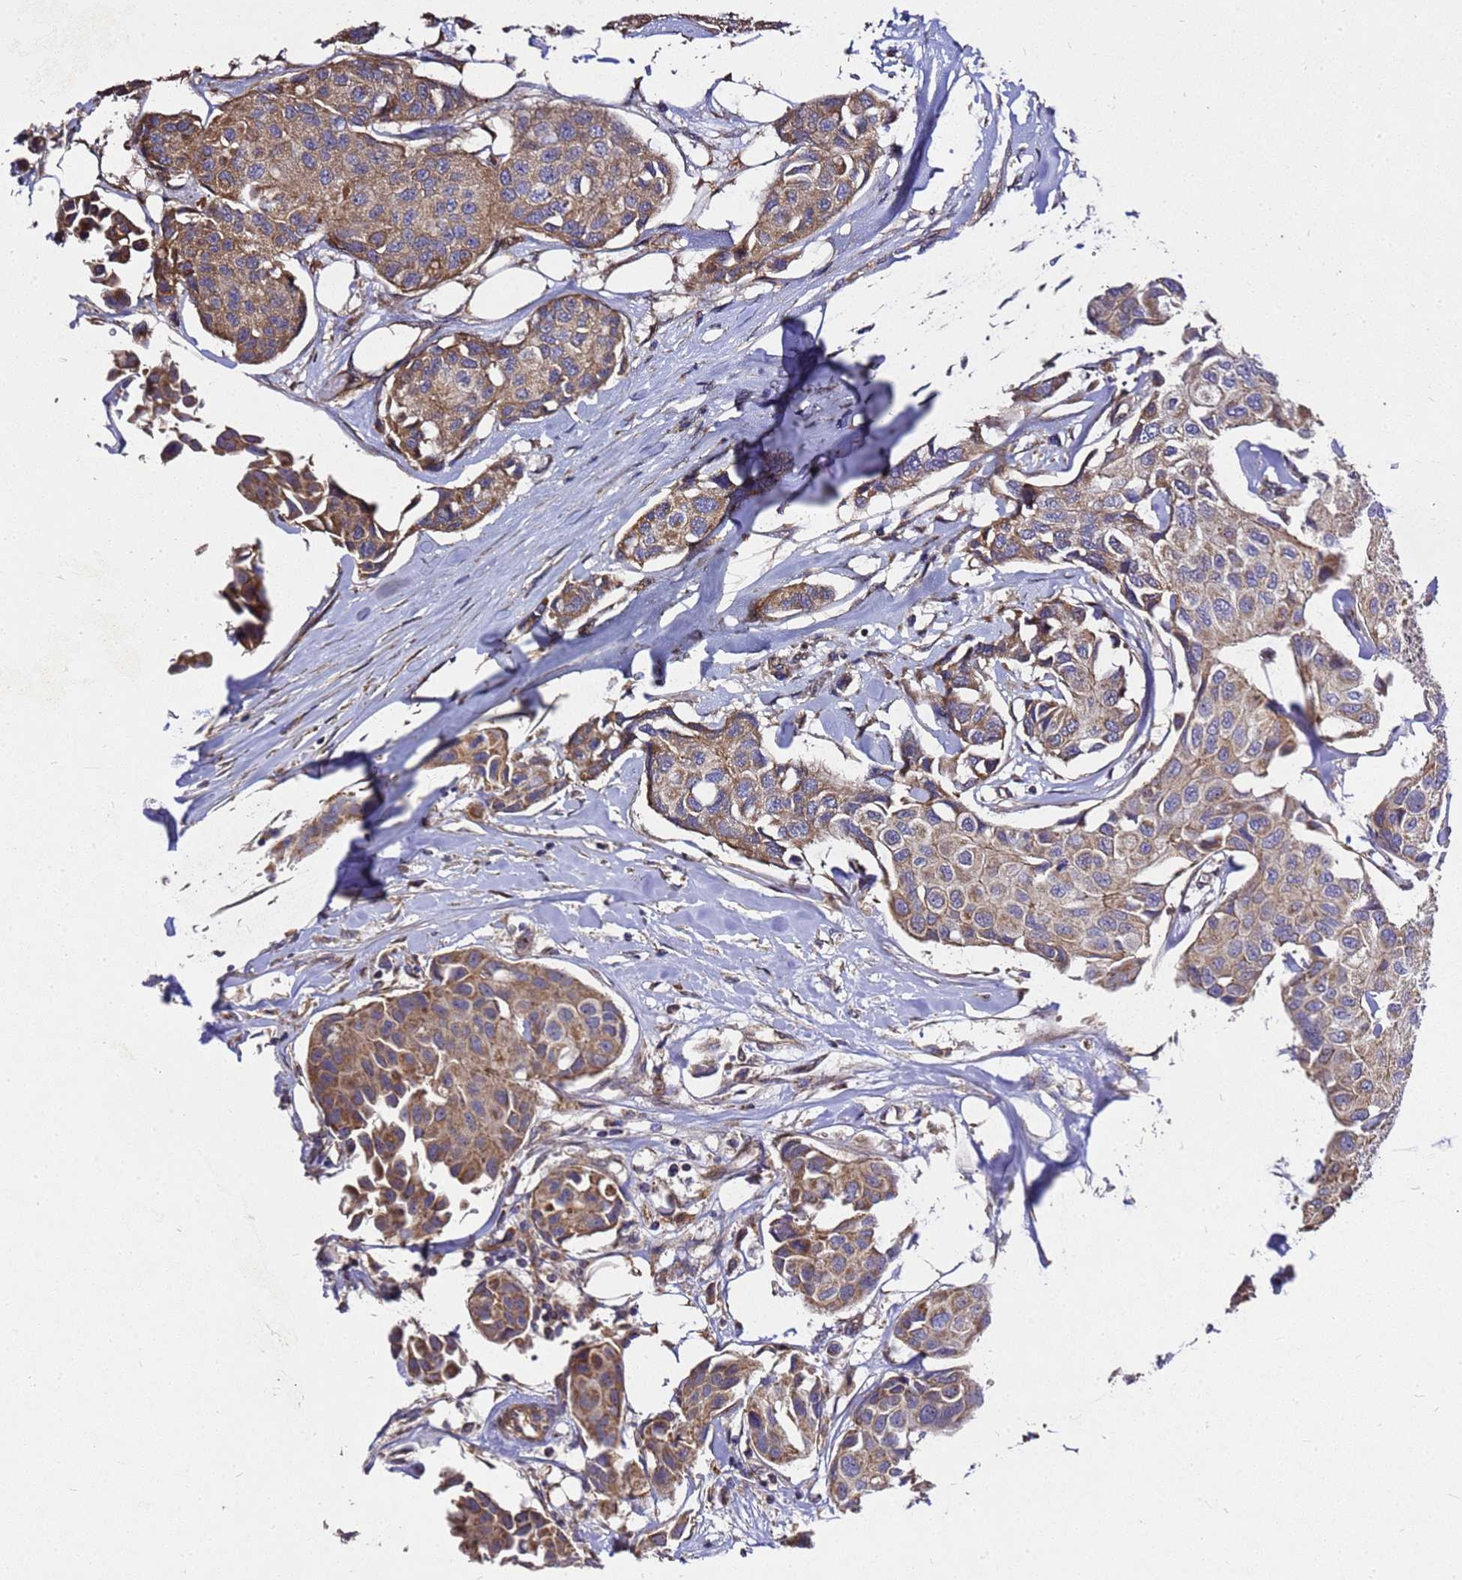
{"staining": {"intensity": "moderate", "quantity": ">75%", "location": "cytoplasmic/membranous"}, "tissue": "breast cancer", "cell_type": "Tumor cells", "image_type": "cancer", "snomed": [{"axis": "morphology", "description": "Duct carcinoma"}, {"axis": "topography", "description": "Breast"}], "caption": "Human breast cancer (infiltrating ductal carcinoma) stained with a brown dye displays moderate cytoplasmic/membranous positive staining in approximately >75% of tumor cells.", "gene": "RSPRY1", "patient": {"sex": "female", "age": 80}}